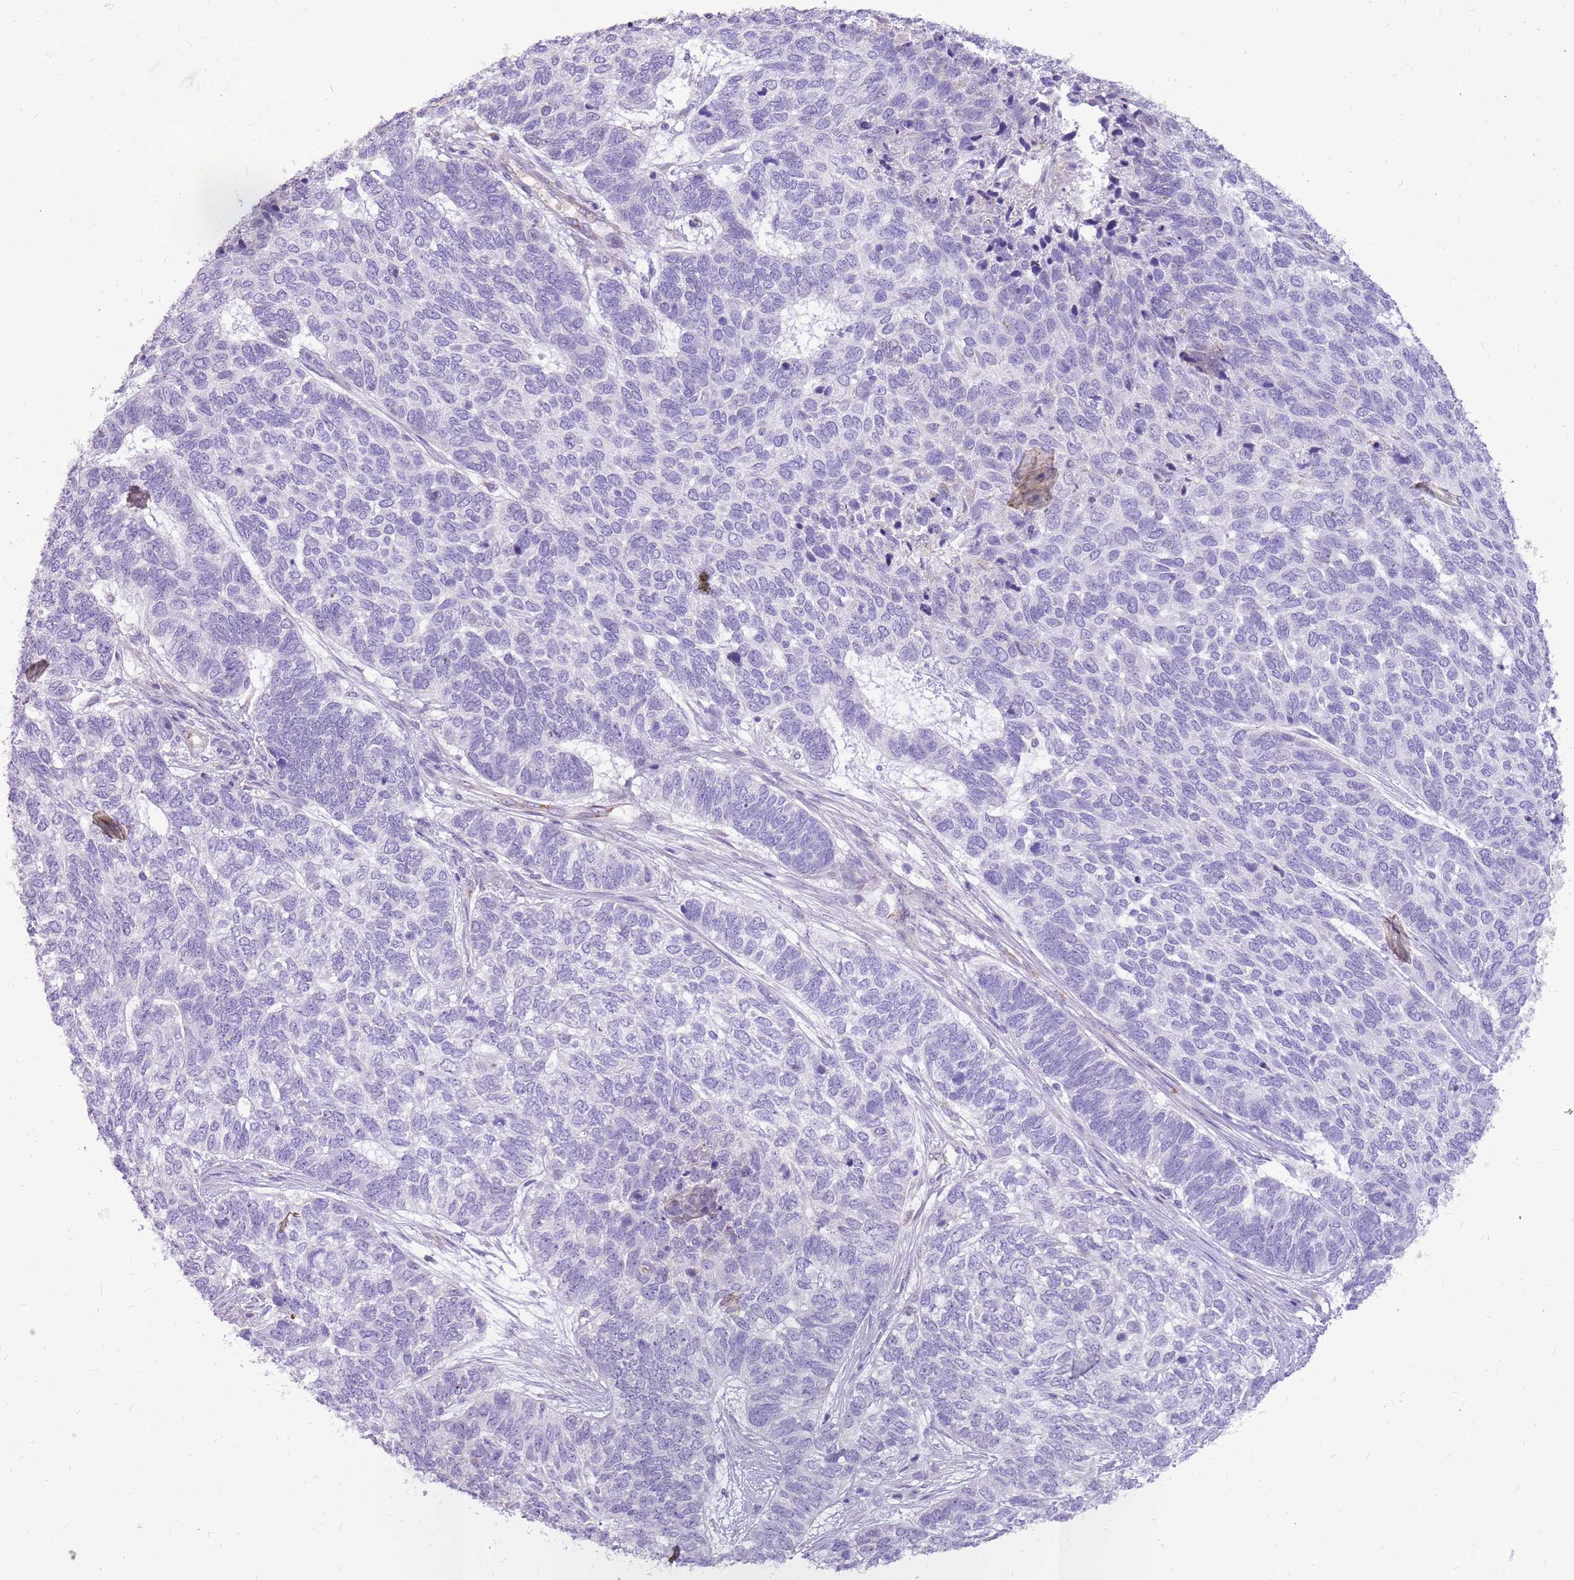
{"staining": {"intensity": "negative", "quantity": "none", "location": "none"}, "tissue": "skin cancer", "cell_type": "Tumor cells", "image_type": "cancer", "snomed": [{"axis": "morphology", "description": "Basal cell carcinoma"}, {"axis": "topography", "description": "Skin"}], "caption": "IHC histopathology image of neoplastic tissue: skin basal cell carcinoma stained with DAB (3,3'-diaminobenzidine) exhibits no significant protein positivity in tumor cells.", "gene": "PCNX1", "patient": {"sex": "female", "age": 65}}